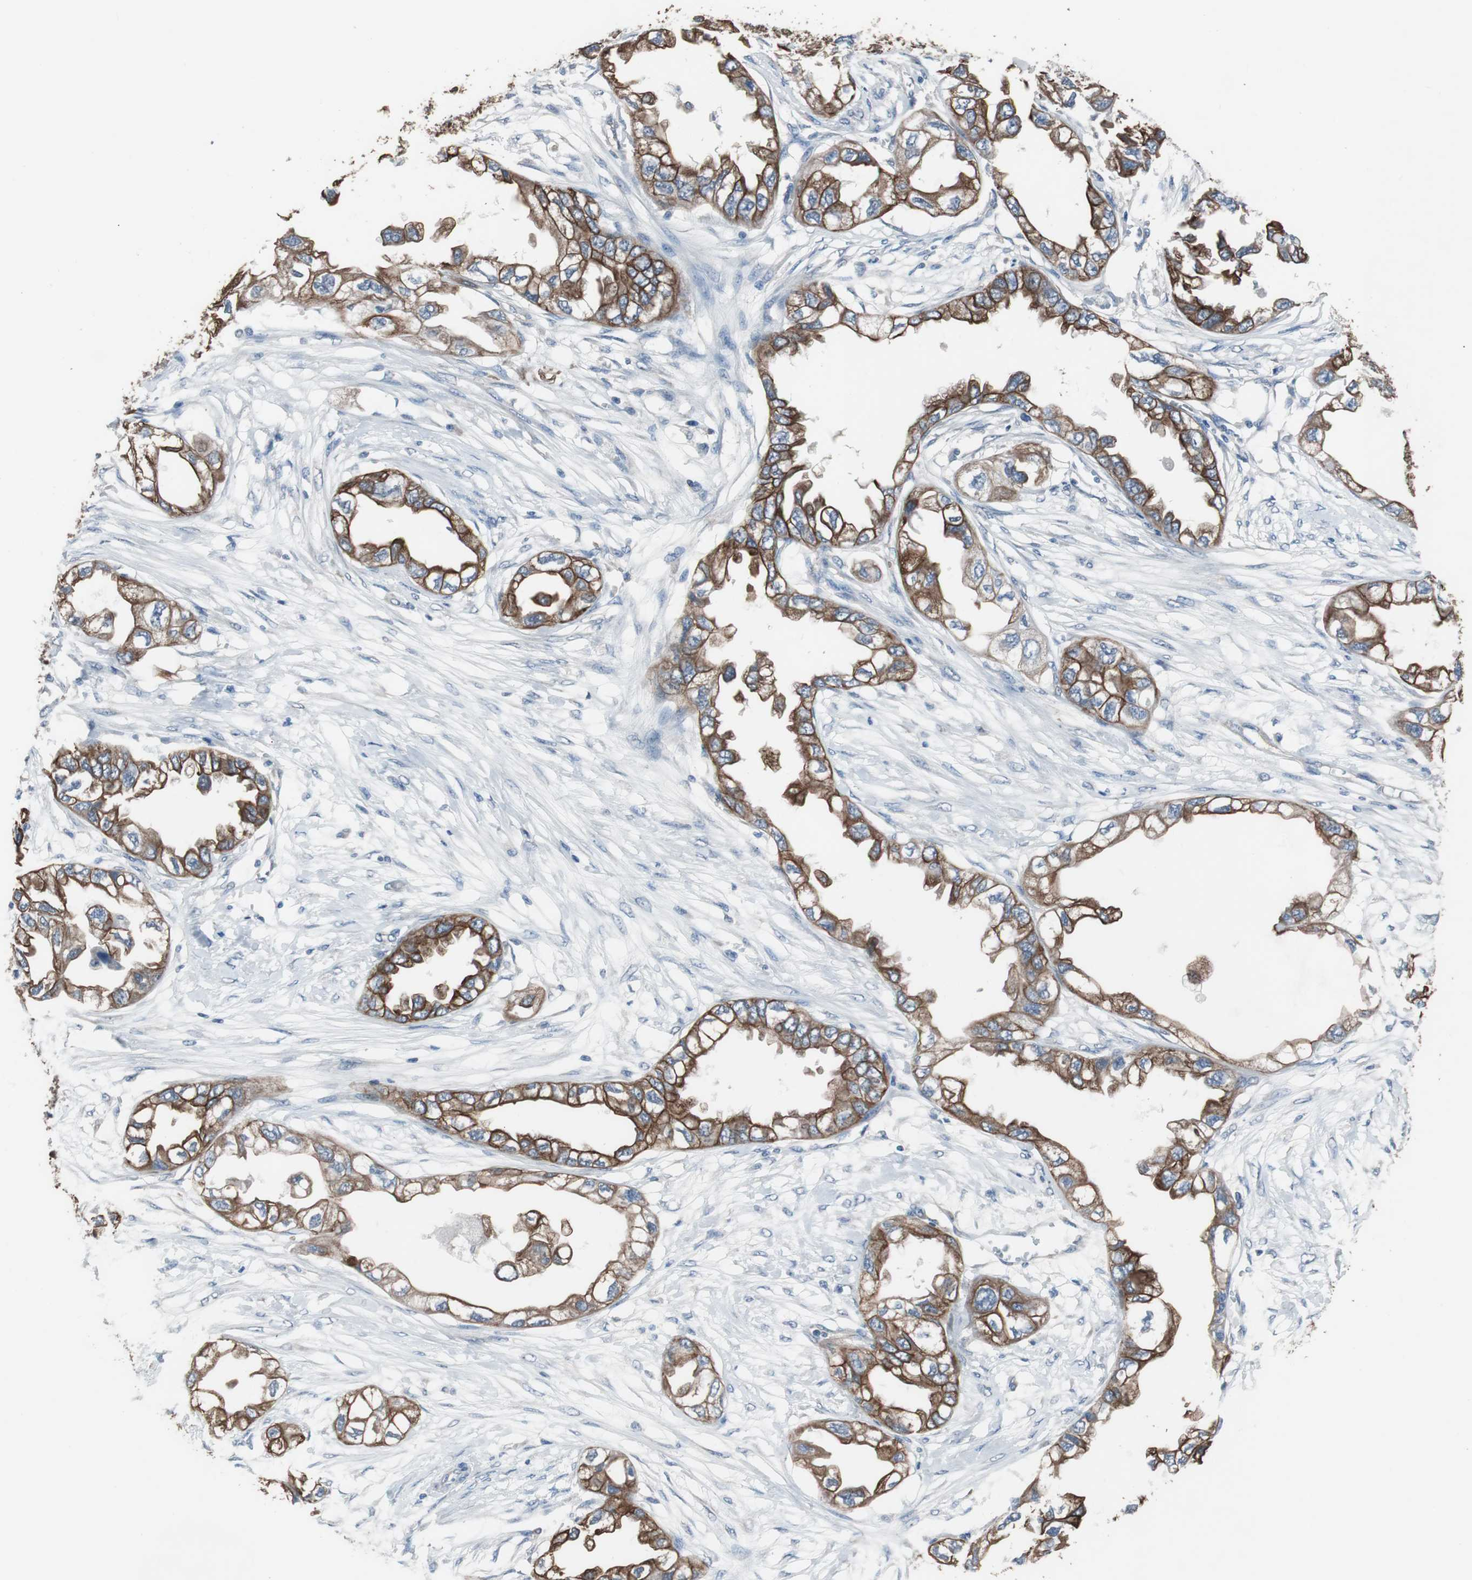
{"staining": {"intensity": "strong", "quantity": ">75%", "location": "cytoplasmic/membranous"}, "tissue": "endometrial cancer", "cell_type": "Tumor cells", "image_type": "cancer", "snomed": [{"axis": "morphology", "description": "Adenocarcinoma, NOS"}, {"axis": "topography", "description": "Endometrium"}], "caption": "IHC histopathology image of human endometrial cancer stained for a protein (brown), which exhibits high levels of strong cytoplasmic/membranous expression in approximately >75% of tumor cells.", "gene": "USP10", "patient": {"sex": "female", "age": 67}}